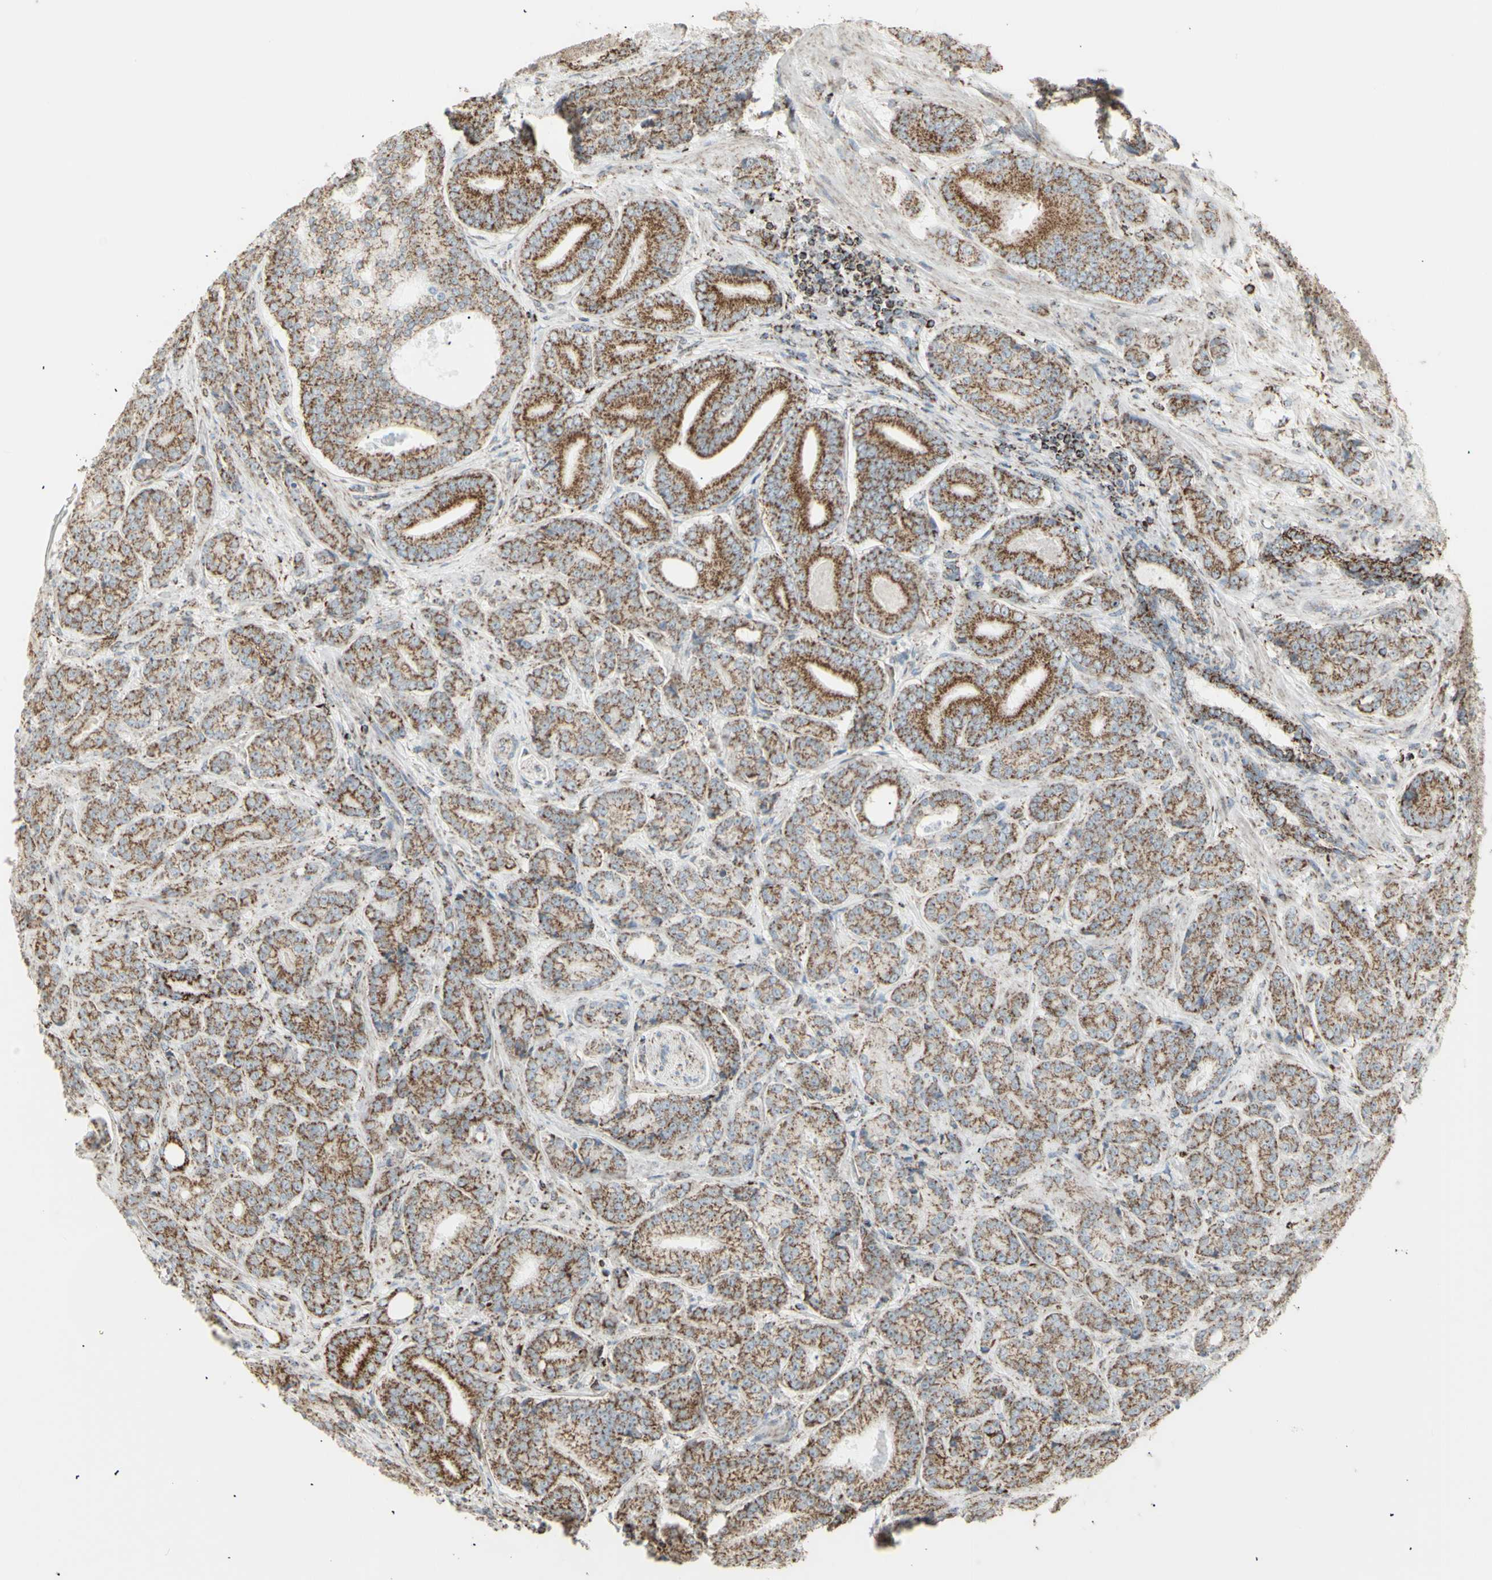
{"staining": {"intensity": "moderate", "quantity": ">75%", "location": "cytoplasmic/membranous"}, "tissue": "prostate cancer", "cell_type": "Tumor cells", "image_type": "cancer", "snomed": [{"axis": "morphology", "description": "Adenocarcinoma, High grade"}, {"axis": "topography", "description": "Prostate"}], "caption": "This is an image of IHC staining of prostate adenocarcinoma (high-grade), which shows moderate expression in the cytoplasmic/membranous of tumor cells.", "gene": "PLGRKT", "patient": {"sex": "male", "age": 61}}